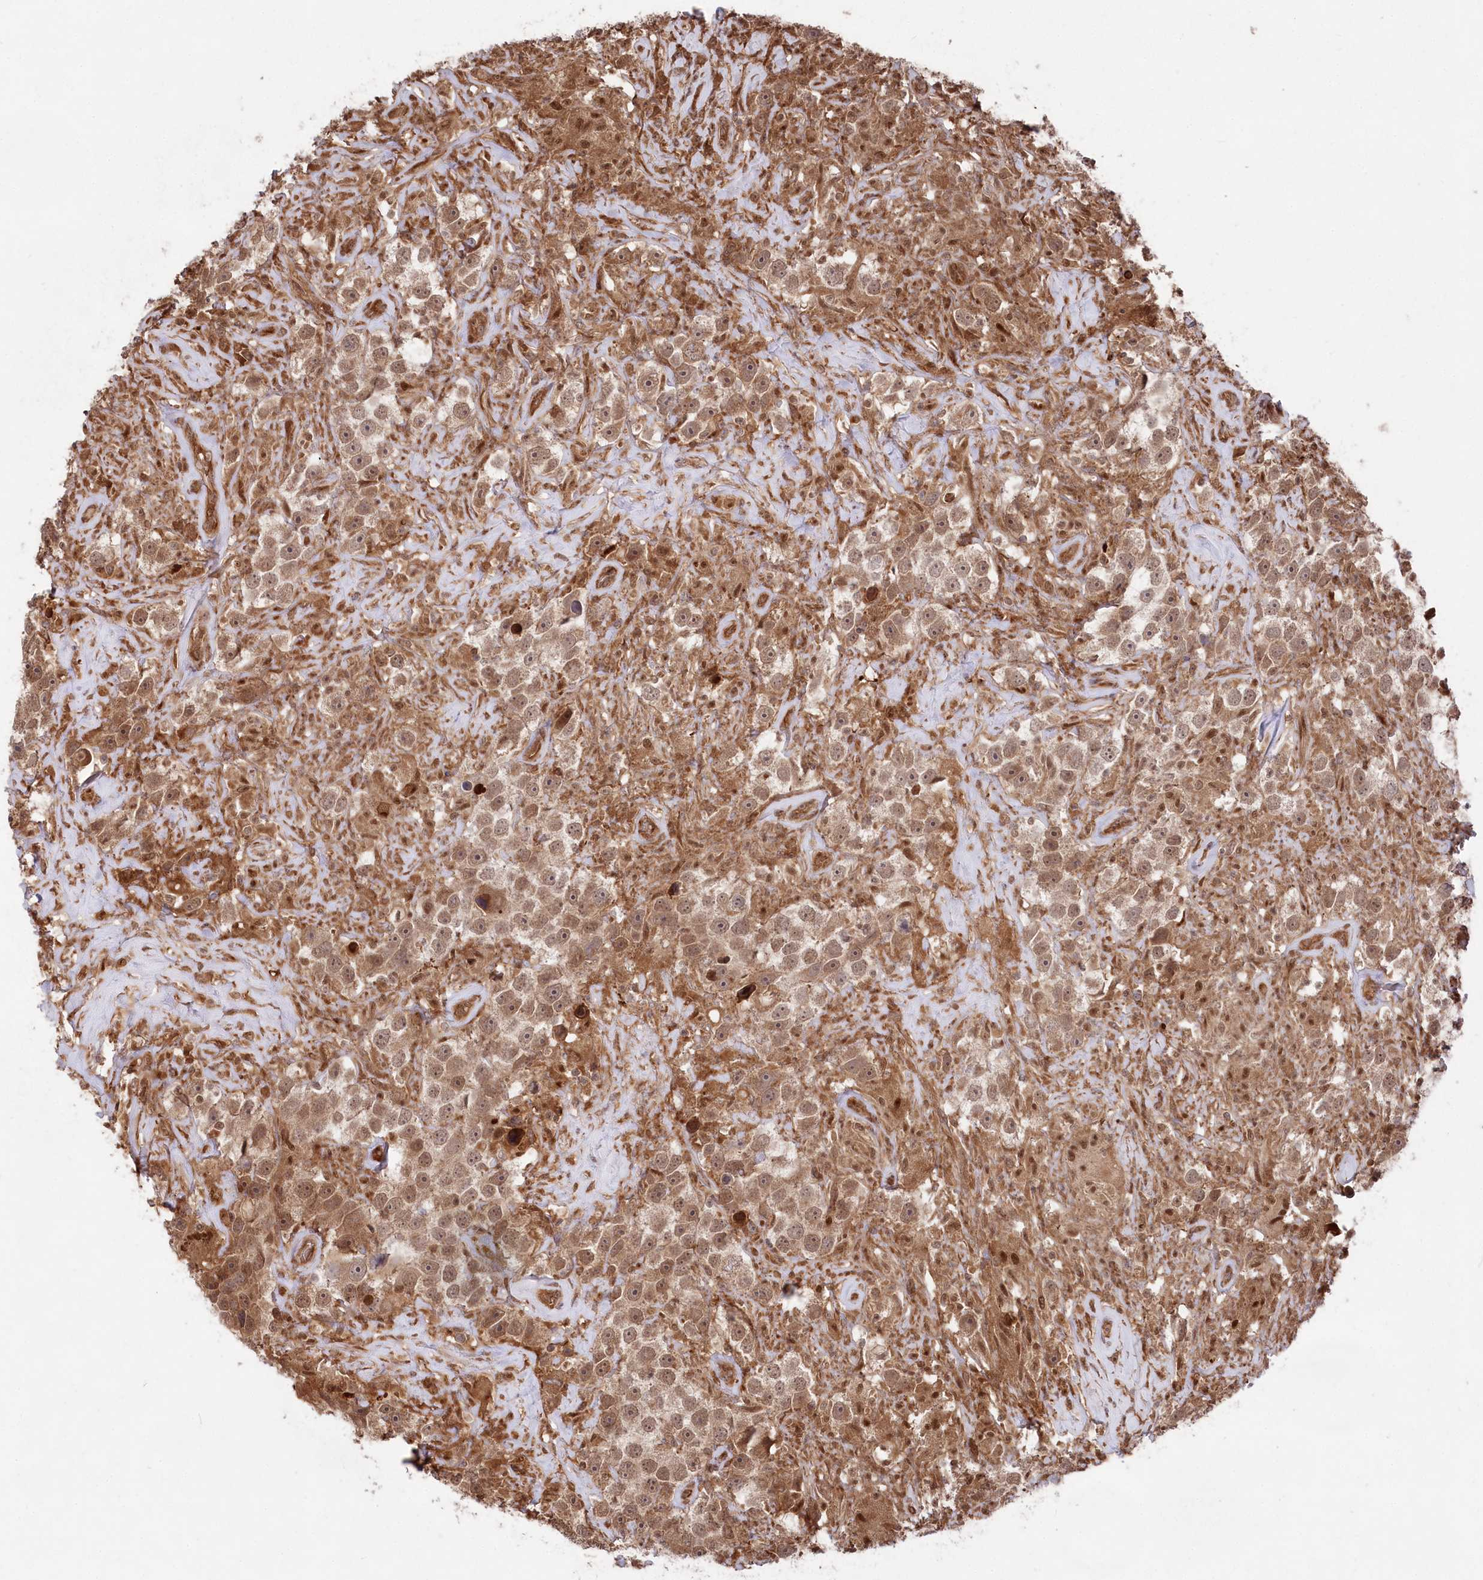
{"staining": {"intensity": "moderate", "quantity": ">75%", "location": "cytoplasmic/membranous,nuclear"}, "tissue": "testis cancer", "cell_type": "Tumor cells", "image_type": "cancer", "snomed": [{"axis": "morphology", "description": "Seminoma, NOS"}, {"axis": "topography", "description": "Testis"}], "caption": "Testis seminoma stained with a protein marker reveals moderate staining in tumor cells.", "gene": "PSMA1", "patient": {"sex": "male", "age": 49}}